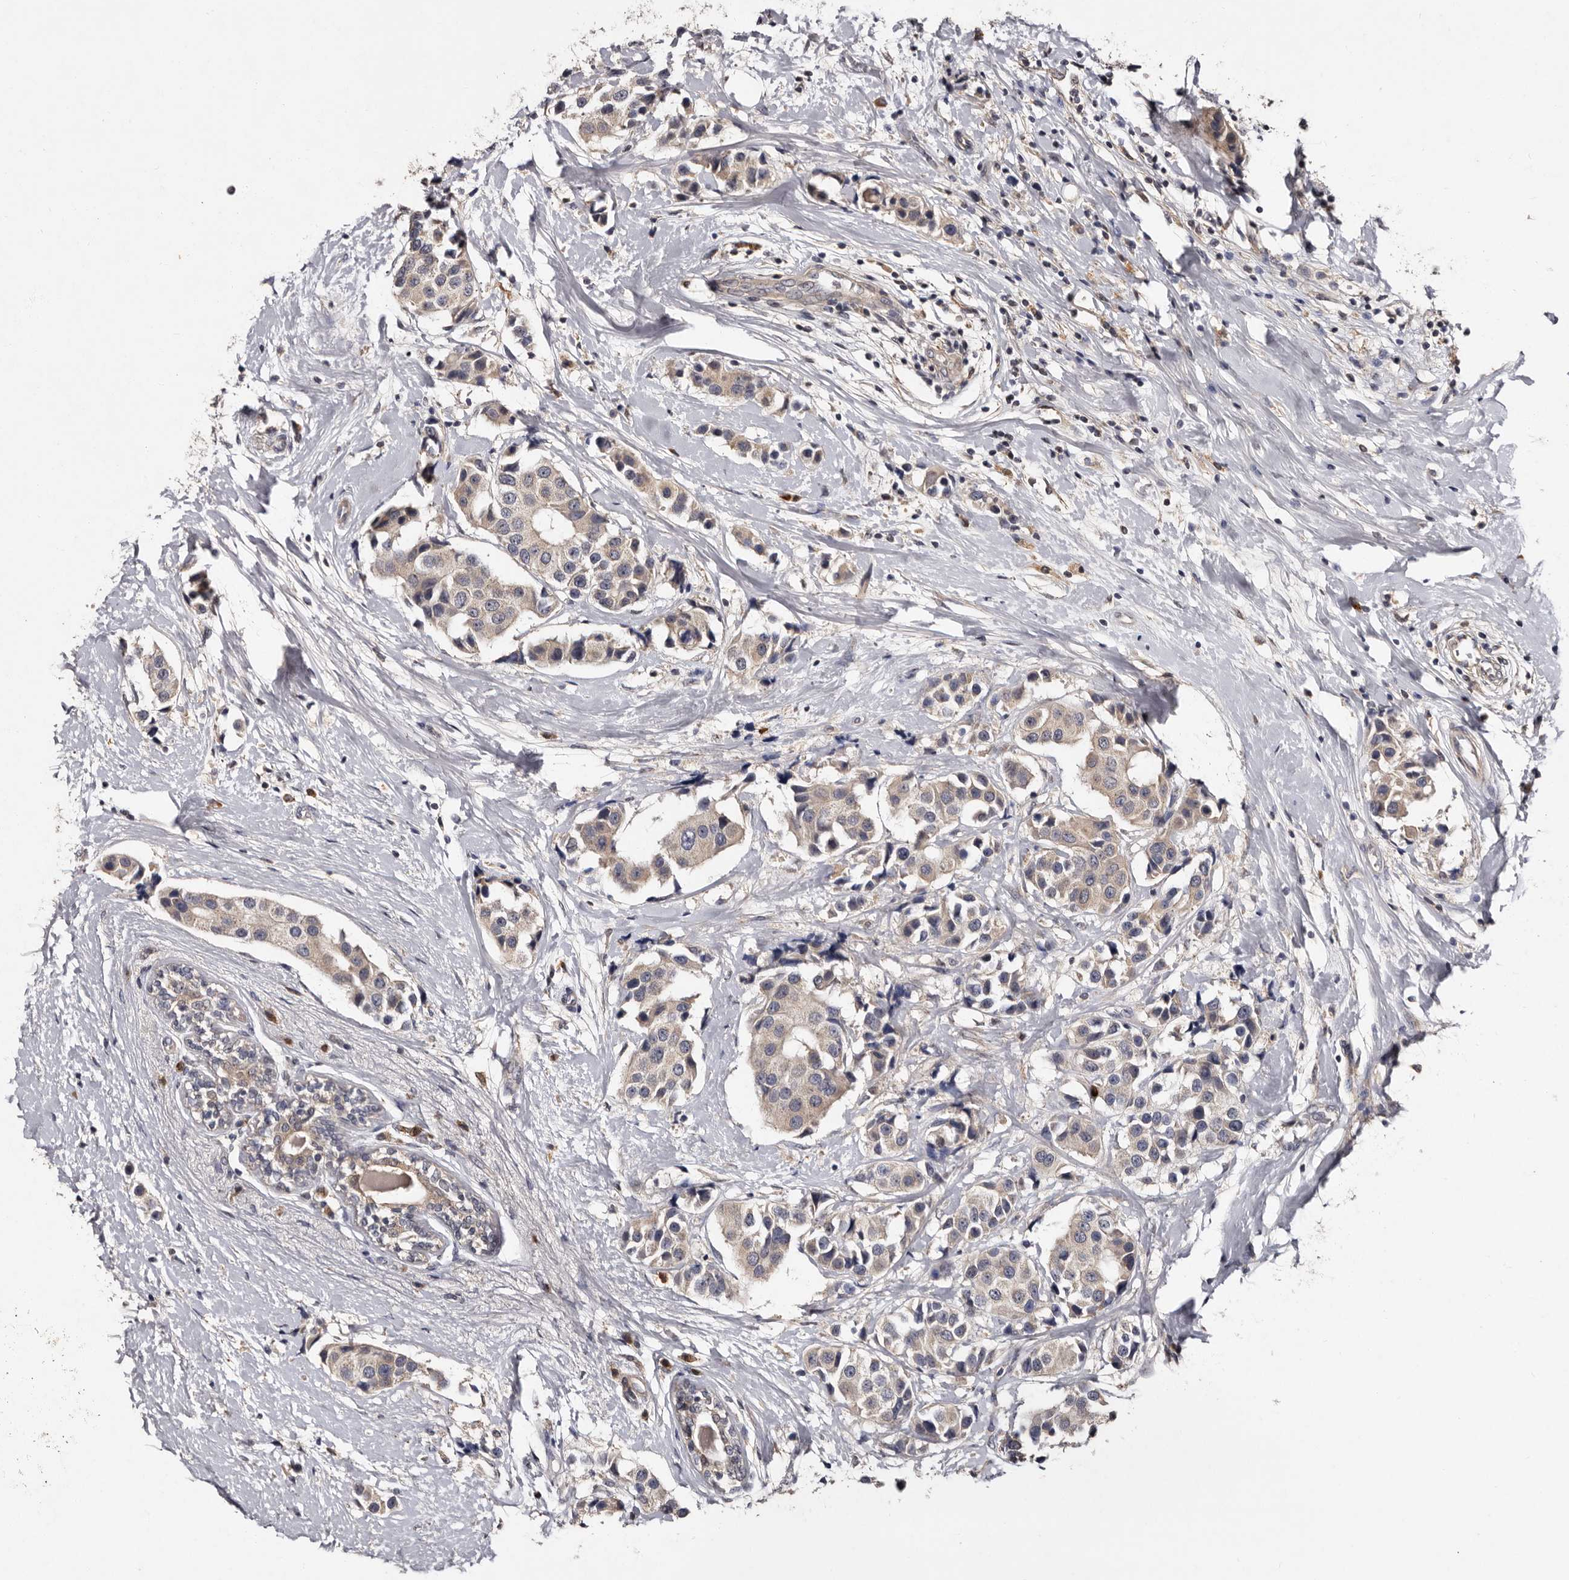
{"staining": {"intensity": "negative", "quantity": "none", "location": "none"}, "tissue": "breast cancer", "cell_type": "Tumor cells", "image_type": "cancer", "snomed": [{"axis": "morphology", "description": "Normal tissue, NOS"}, {"axis": "morphology", "description": "Duct carcinoma"}, {"axis": "topography", "description": "Breast"}], "caption": "The immunohistochemistry (IHC) image has no significant staining in tumor cells of invasive ductal carcinoma (breast) tissue.", "gene": "DNPH1", "patient": {"sex": "female", "age": 39}}